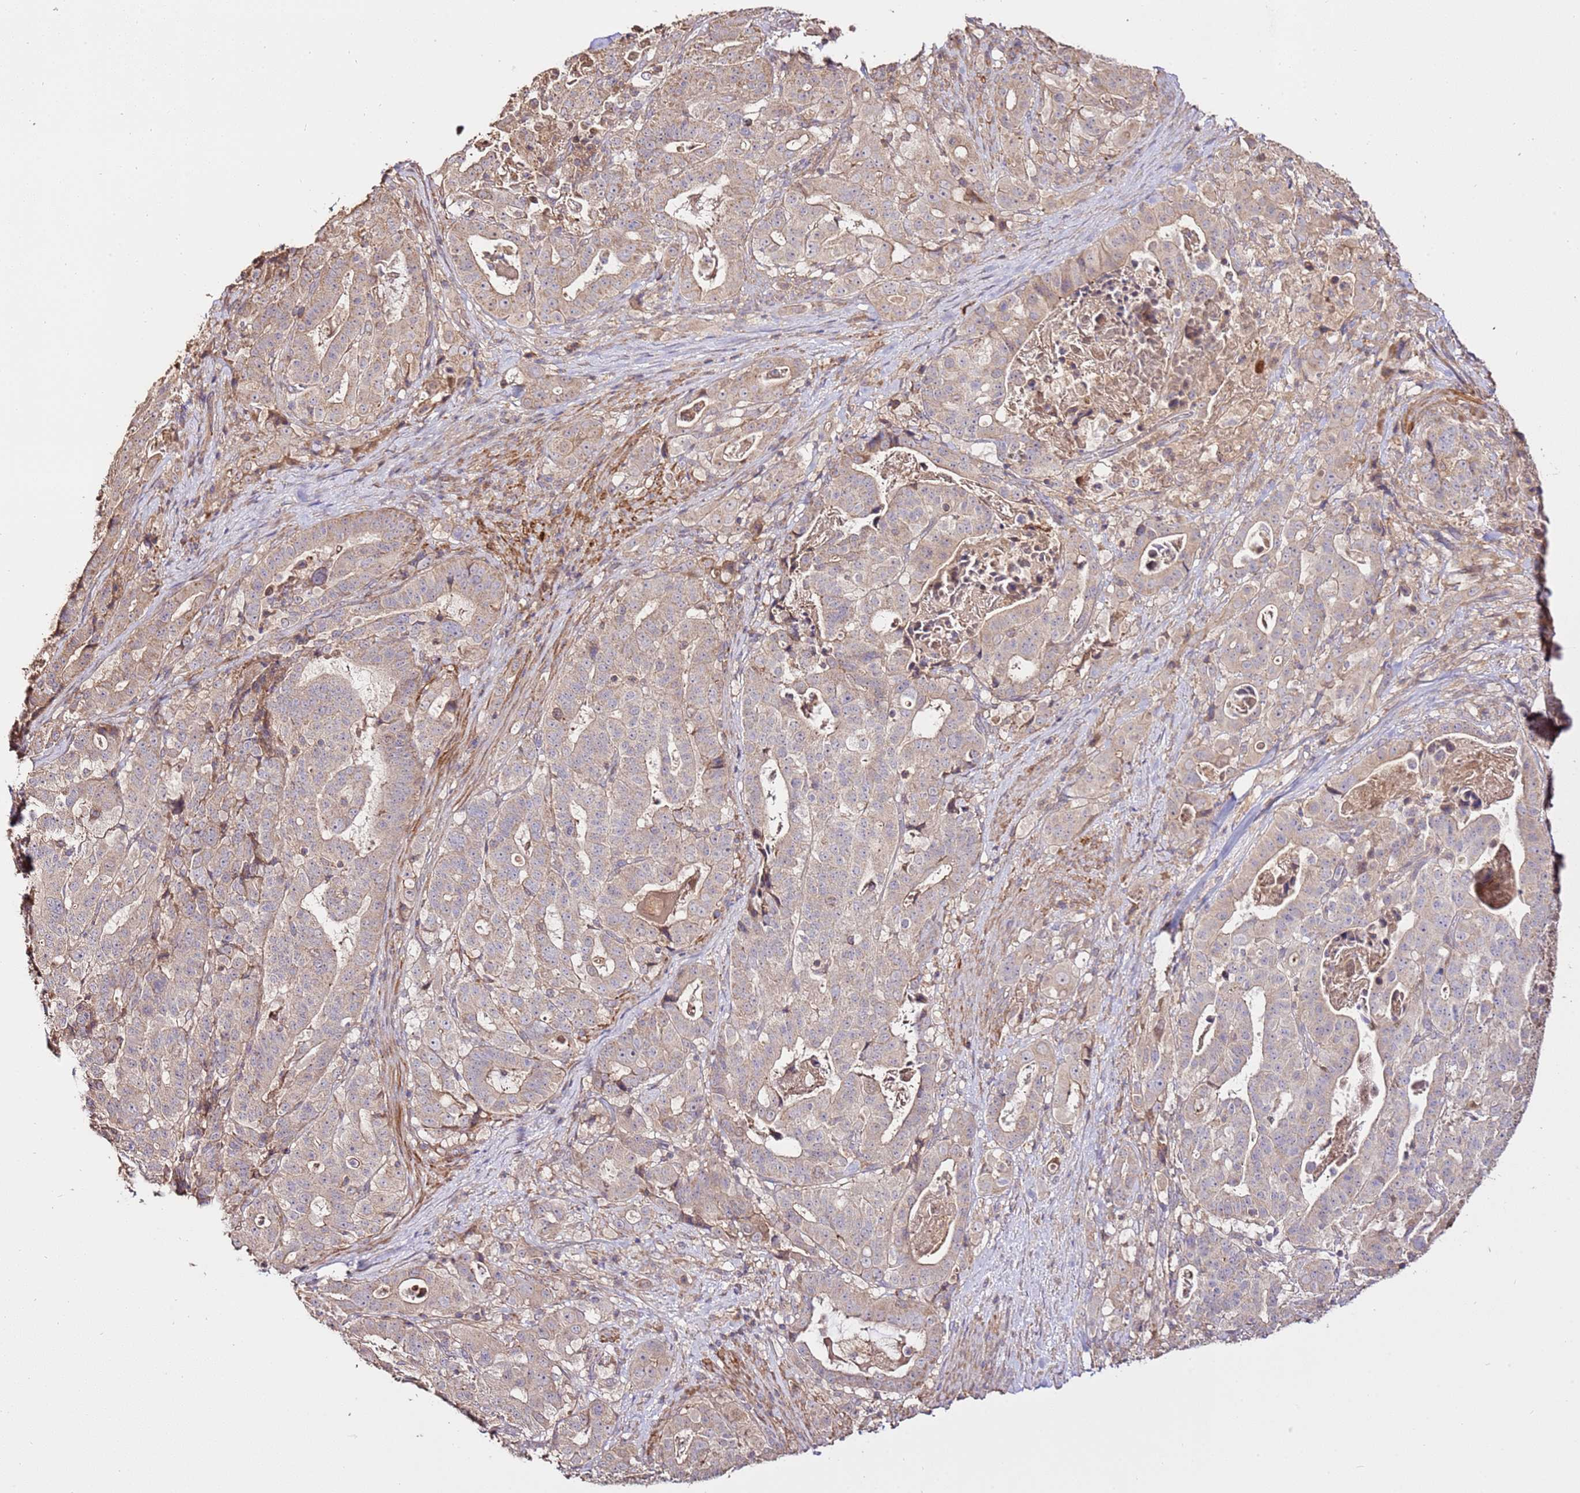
{"staining": {"intensity": "weak", "quantity": "<25%", "location": "cytoplasmic/membranous"}, "tissue": "stomach cancer", "cell_type": "Tumor cells", "image_type": "cancer", "snomed": [{"axis": "morphology", "description": "Adenocarcinoma, NOS"}, {"axis": "topography", "description": "Stomach"}], "caption": "Tumor cells show no significant expression in stomach cancer (adenocarcinoma). The staining is performed using DAB (3,3'-diaminobenzidine) brown chromogen with nuclei counter-stained in using hematoxylin.", "gene": "CEP55", "patient": {"sex": "male", "age": 48}}